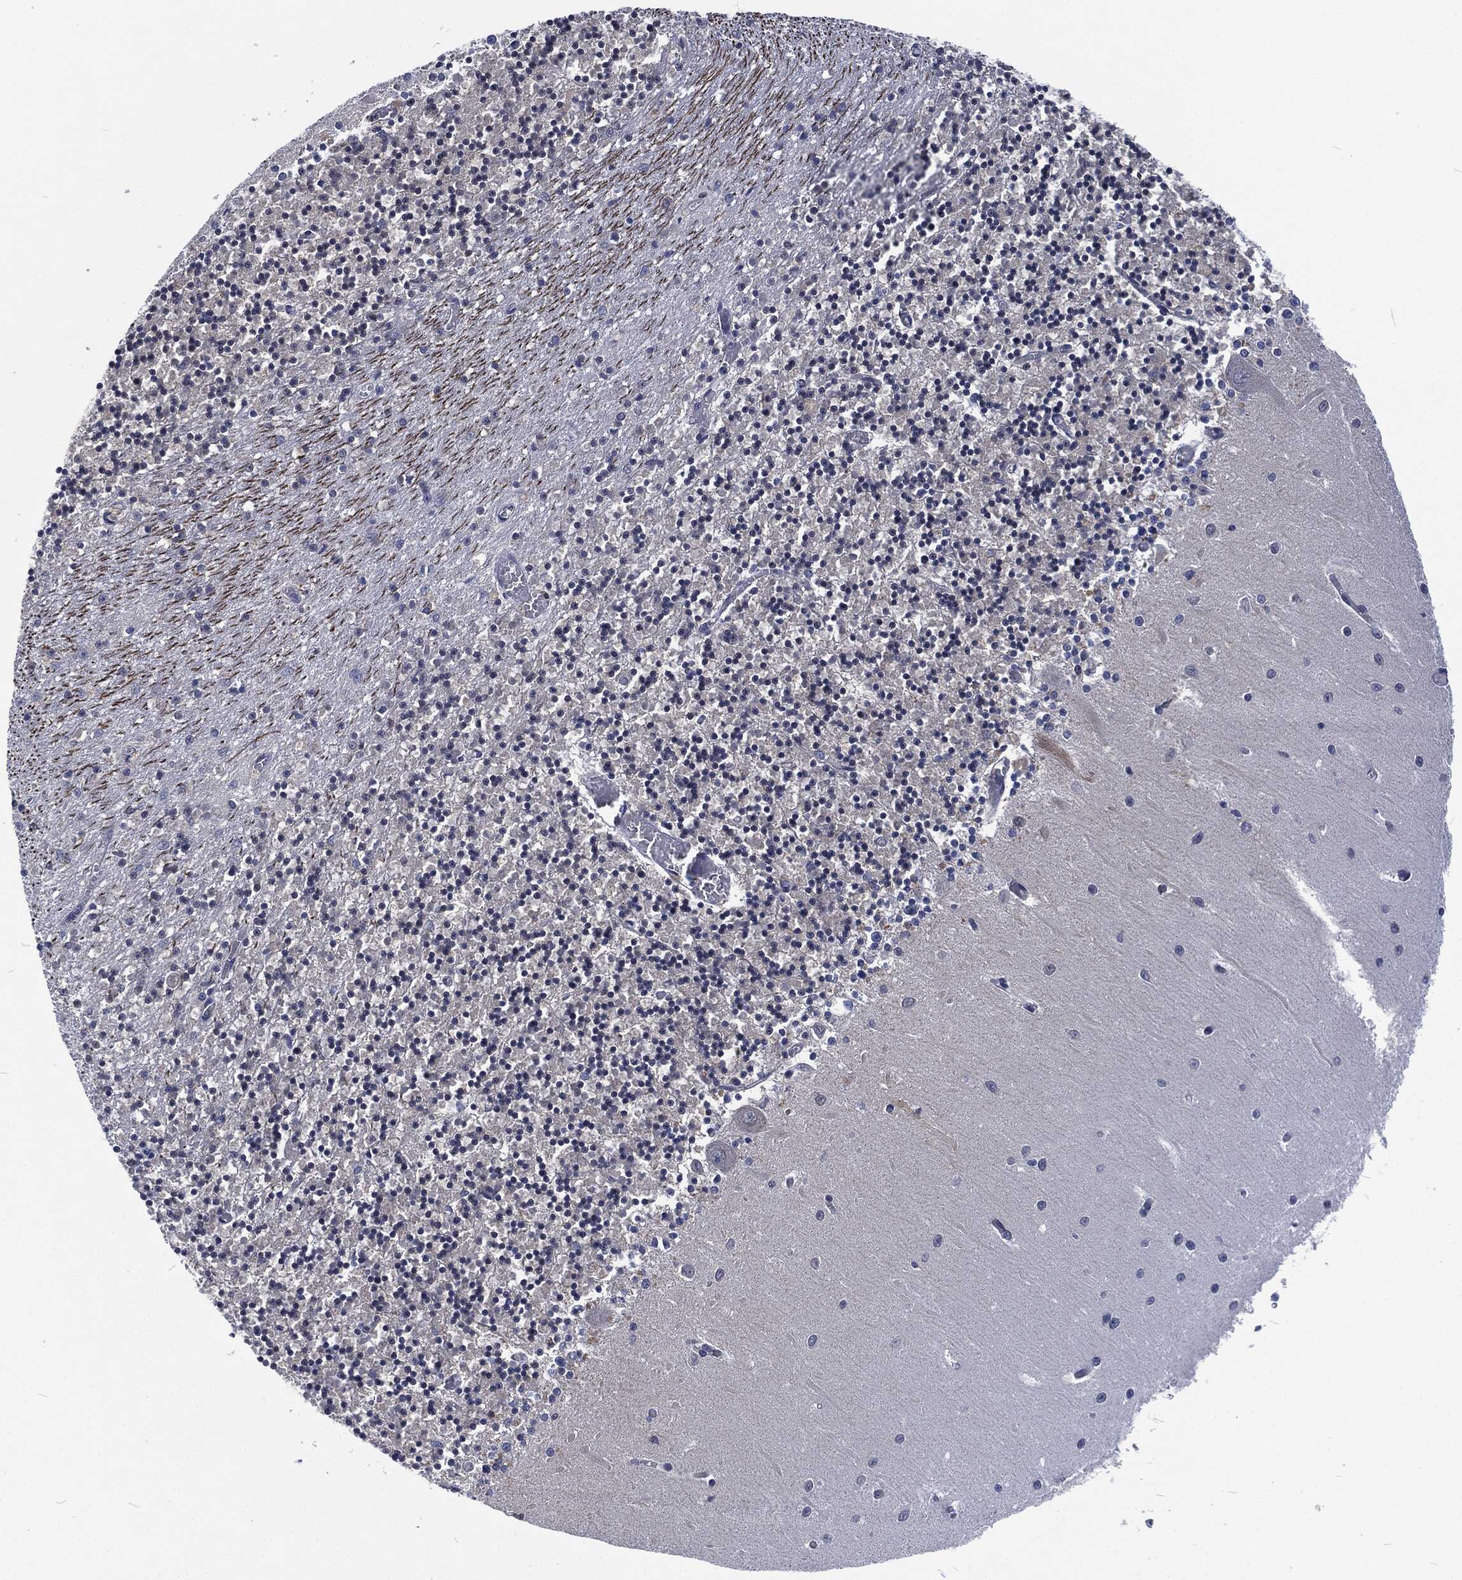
{"staining": {"intensity": "strong", "quantity": "25%-75%", "location": "nuclear"}, "tissue": "cerebellum", "cell_type": "Cells in granular layer", "image_type": "normal", "snomed": [{"axis": "morphology", "description": "Normal tissue, NOS"}, {"axis": "topography", "description": "Cerebellum"}], "caption": "Protein staining of normal cerebellum reveals strong nuclear staining in approximately 25%-75% of cells in granular layer. (IHC, brightfield microscopy, high magnification).", "gene": "DCPS", "patient": {"sex": "female", "age": 64}}